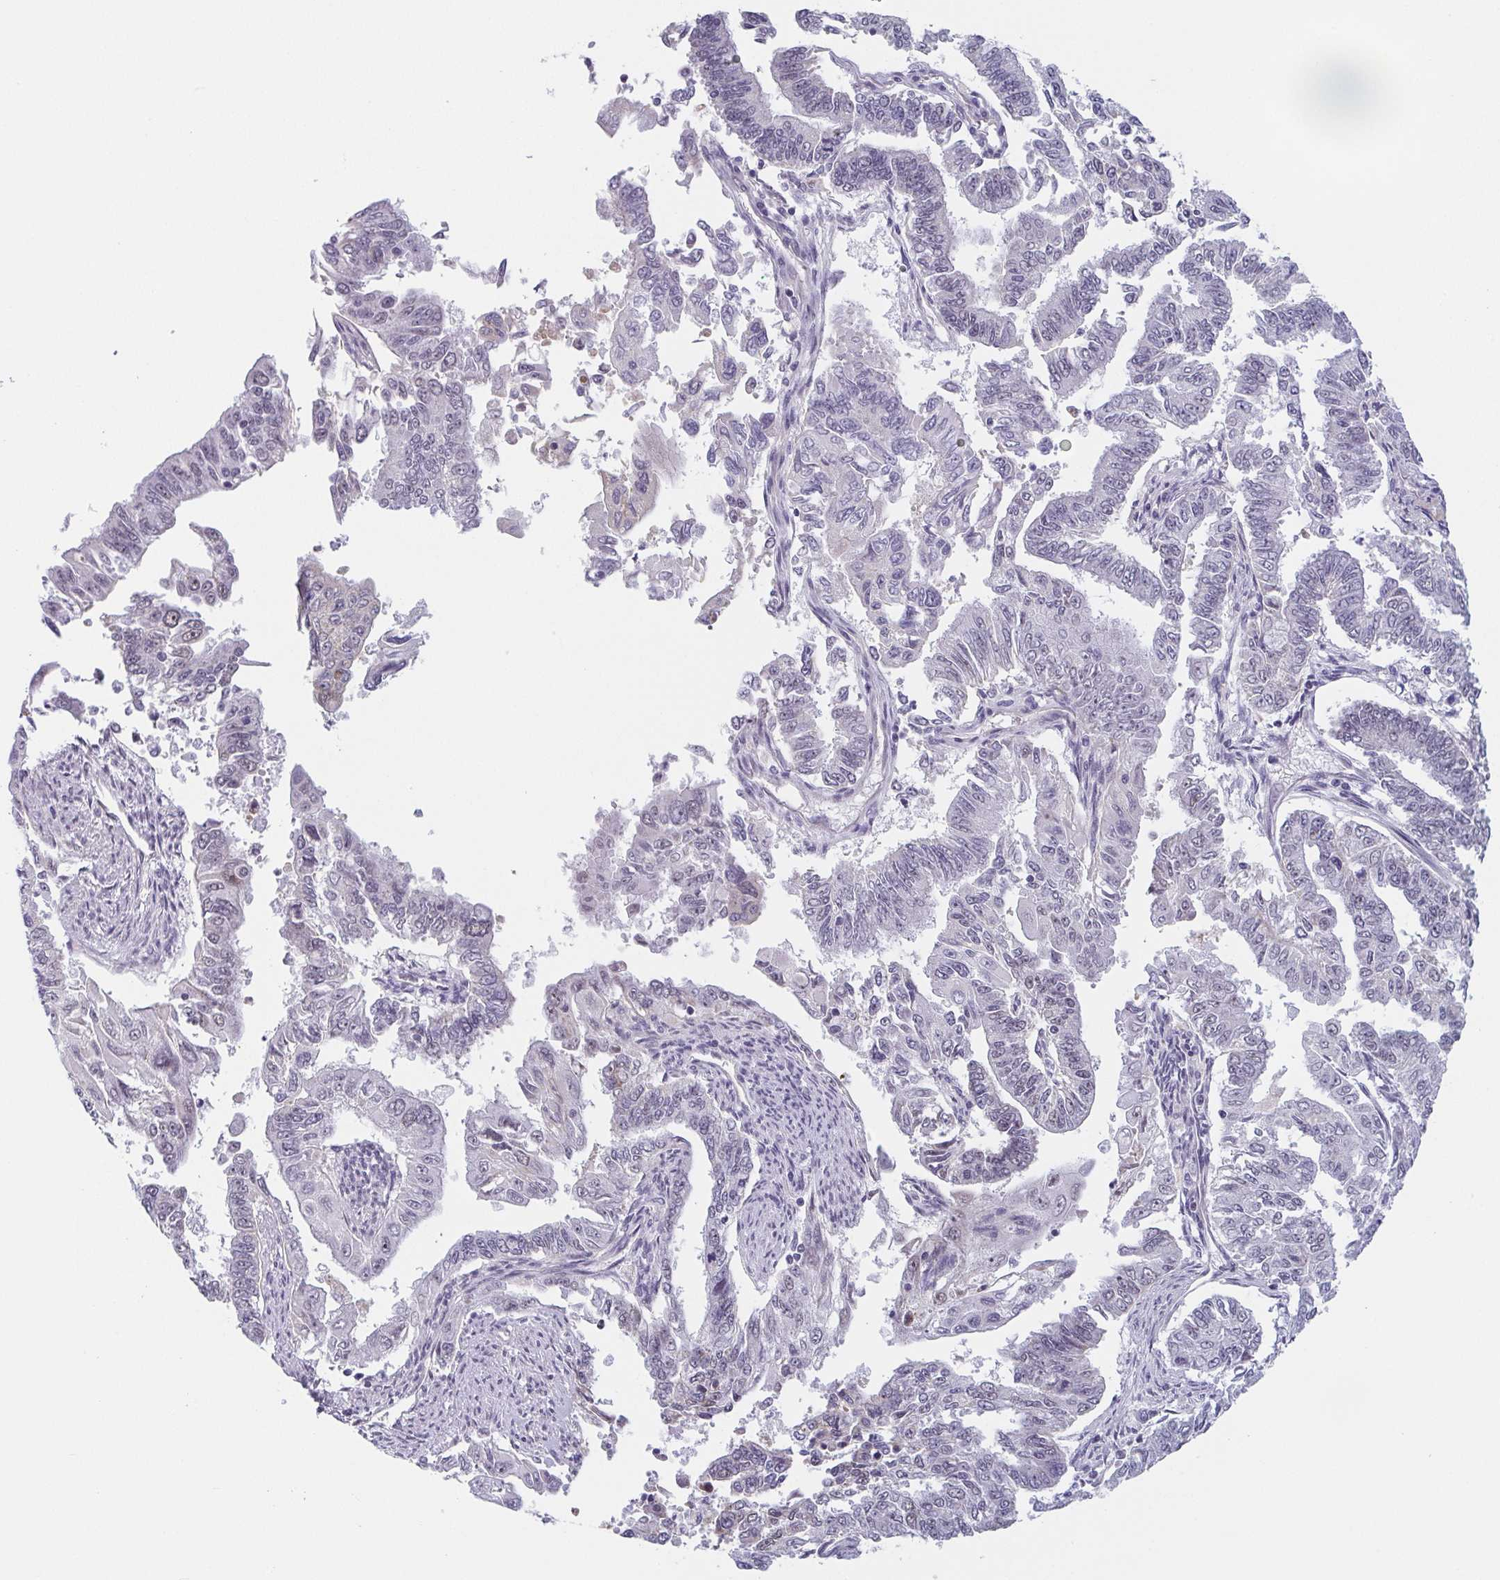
{"staining": {"intensity": "negative", "quantity": "none", "location": "none"}, "tissue": "endometrial cancer", "cell_type": "Tumor cells", "image_type": "cancer", "snomed": [{"axis": "morphology", "description": "Adenocarcinoma, NOS"}, {"axis": "topography", "description": "Uterus"}], "caption": "Tumor cells are negative for protein expression in human endometrial cancer (adenocarcinoma).", "gene": "EXOSC7", "patient": {"sex": "female", "age": 59}}